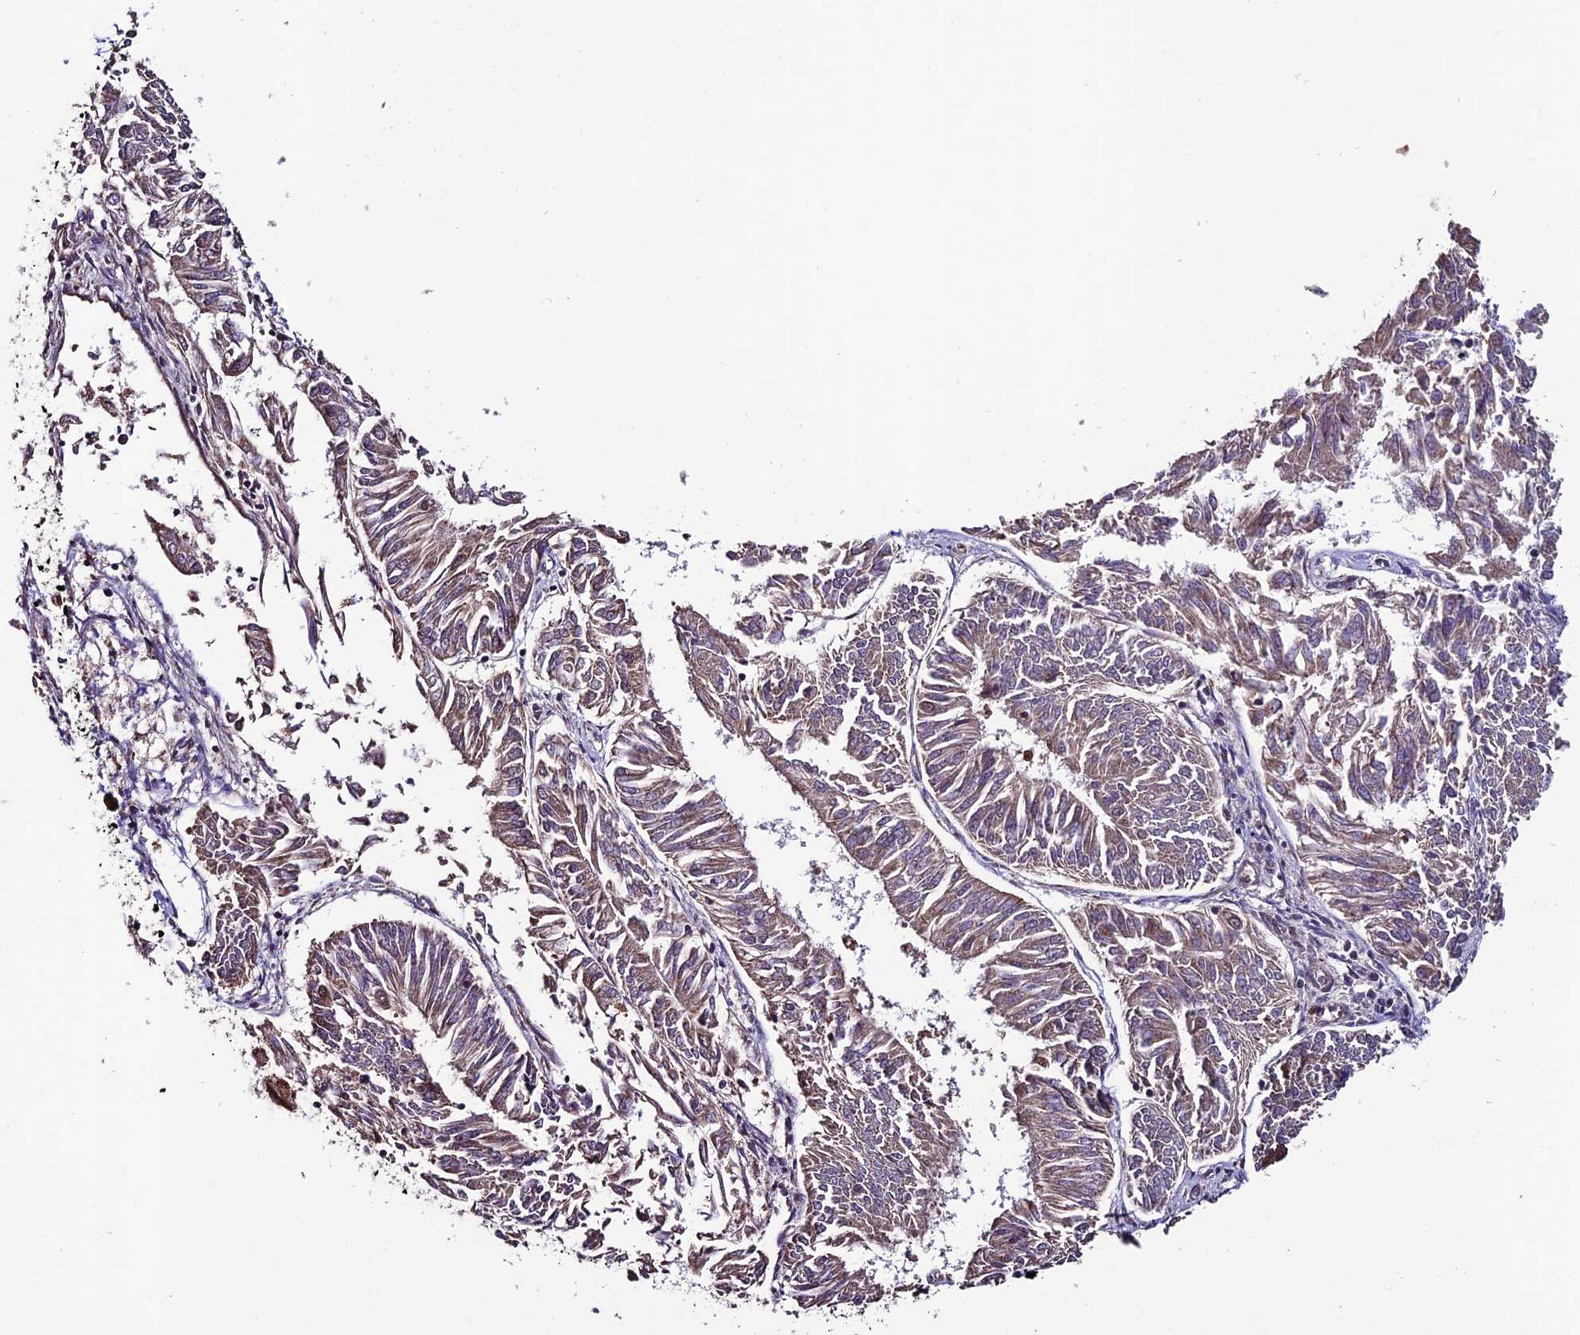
{"staining": {"intensity": "weak", "quantity": "<25%", "location": "nuclear"}, "tissue": "endometrial cancer", "cell_type": "Tumor cells", "image_type": "cancer", "snomed": [{"axis": "morphology", "description": "Adenocarcinoma, NOS"}, {"axis": "topography", "description": "Endometrium"}], "caption": "Immunohistochemical staining of human endometrial adenocarcinoma demonstrates no significant positivity in tumor cells.", "gene": "CABIN1", "patient": {"sex": "female", "age": 58}}